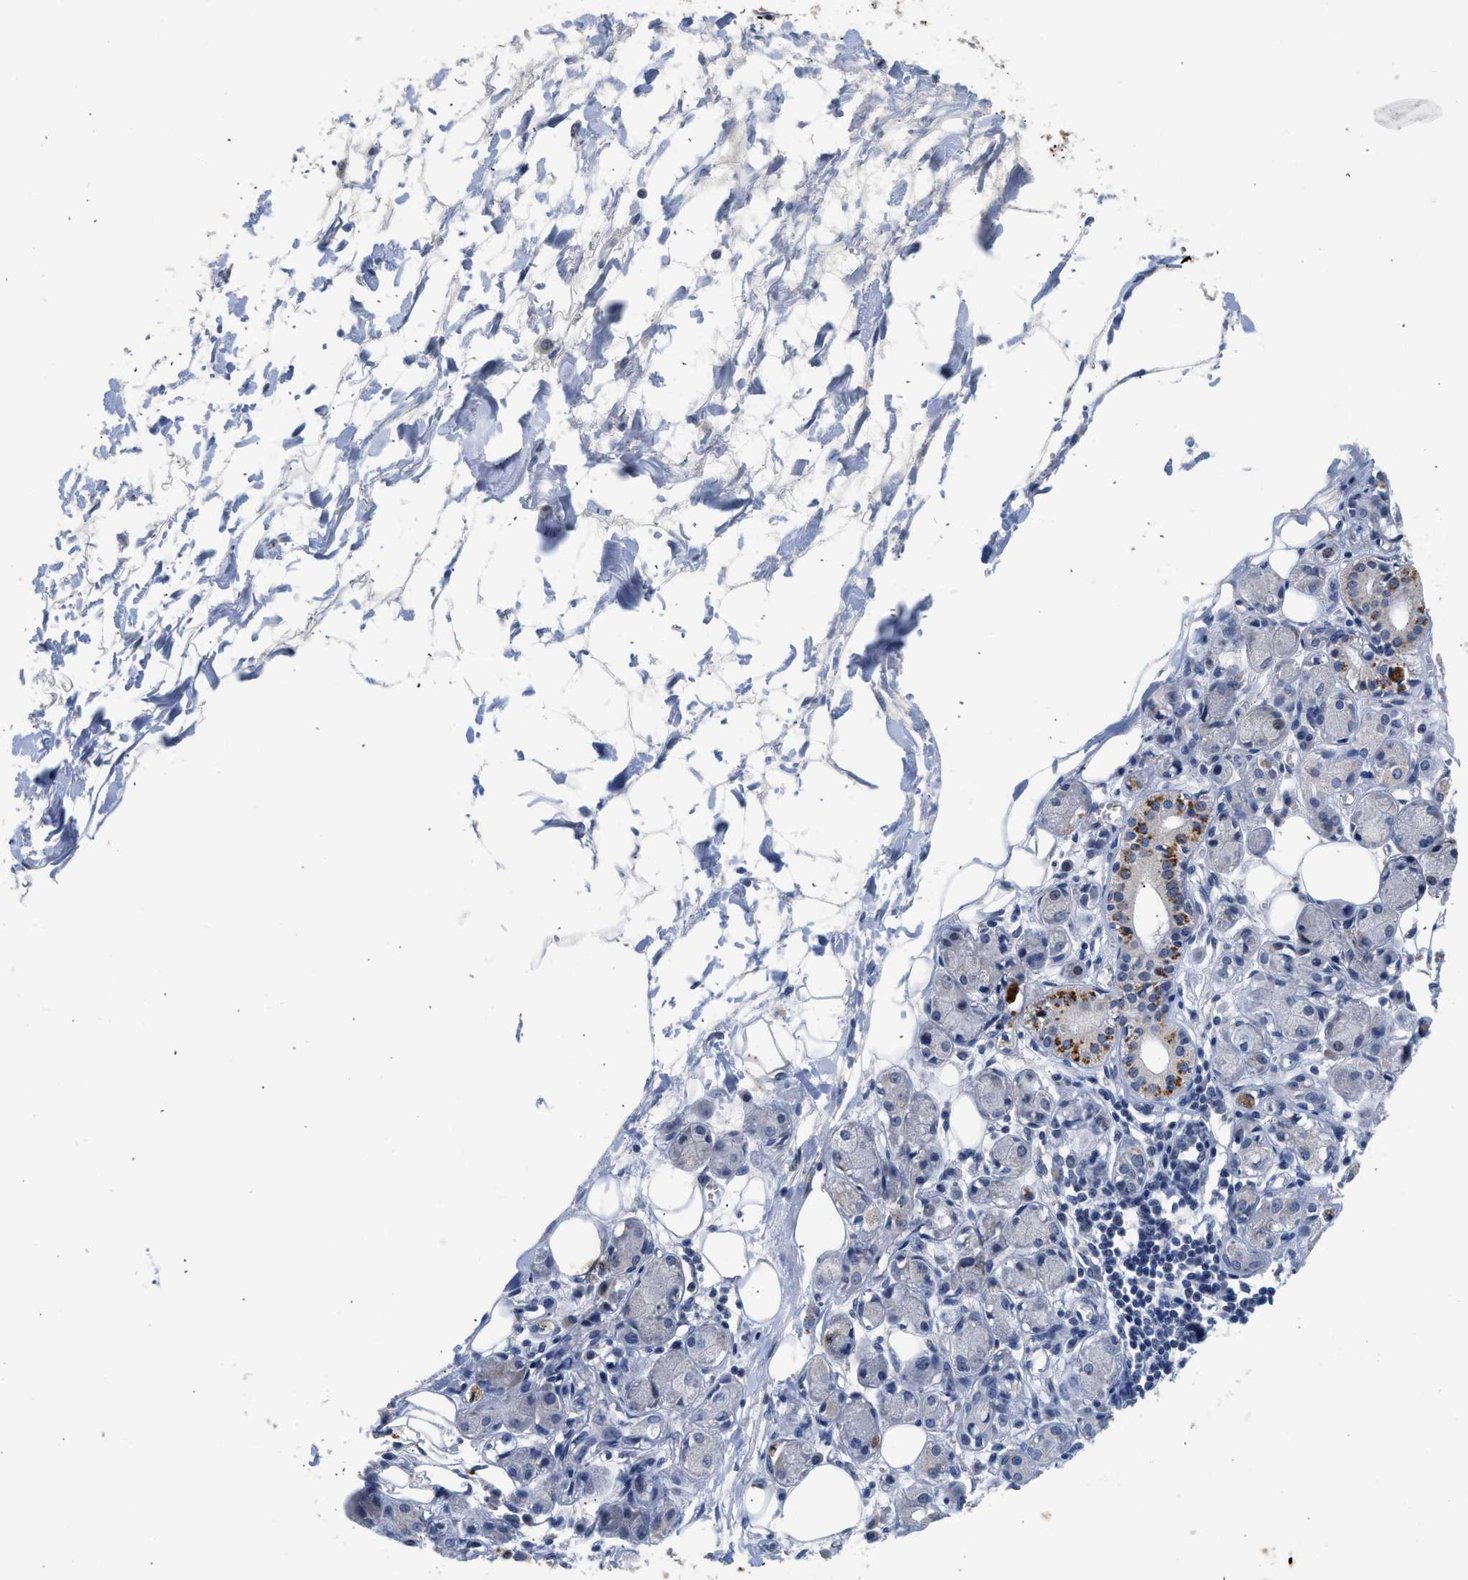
{"staining": {"intensity": "negative", "quantity": "none", "location": "none"}, "tissue": "adipose tissue", "cell_type": "Adipocytes", "image_type": "normal", "snomed": [{"axis": "morphology", "description": "Normal tissue, NOS"}, {"axis": "morphology", "description": "Inflammation, NOS"}, {"axis": "topography", "description": "Vascular tissue"}, {"axis": "topography", "description": "Salivary gland"}], "caption": "An image of human adipose tissue is negative for staining in adipocytes. (Brightfield microscopy of DAB immunohistochemistry at high magnification).", "gene": "CSF3R", "patient": {"sex": "female", "age": 75}}